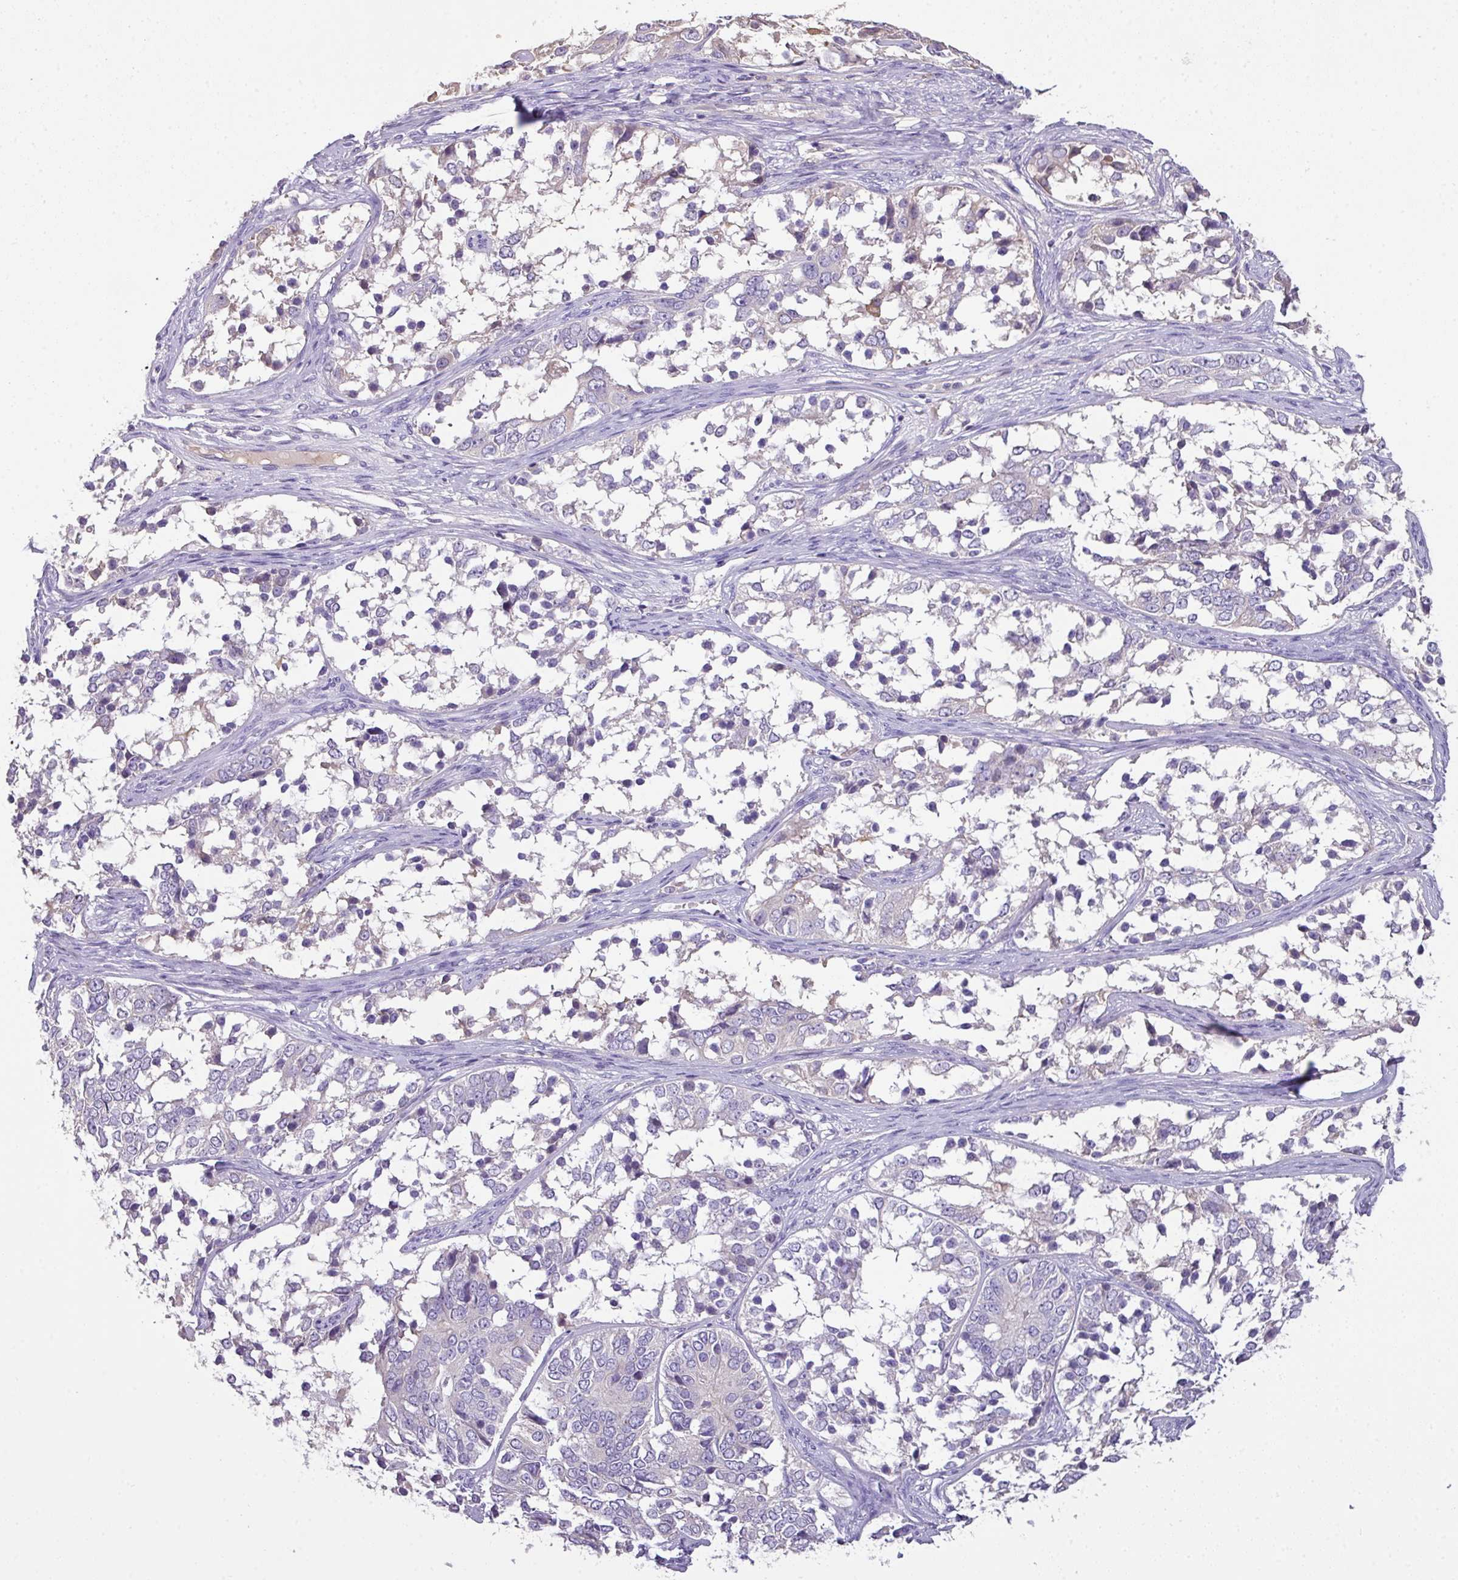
{"staining": {"intensity": "negative", "quantity": "none", "location": "none"}, "tissue": "ovarian cancer", "cell_type": "Tumor cells", "image_type": "cancer", "snomed": [{"axis": "morphology", "description": "Carcinoma, endometroid"}, {"axis": "topography", "description": "Ovary"}], "caption": "A photomicrograph of endometroid carcinoma (ovarian) stained for a protein demonstrates no brown staining in tumor cells.", "gene": "OR6C6", "patient": {"sex": "female", "age": 51}}